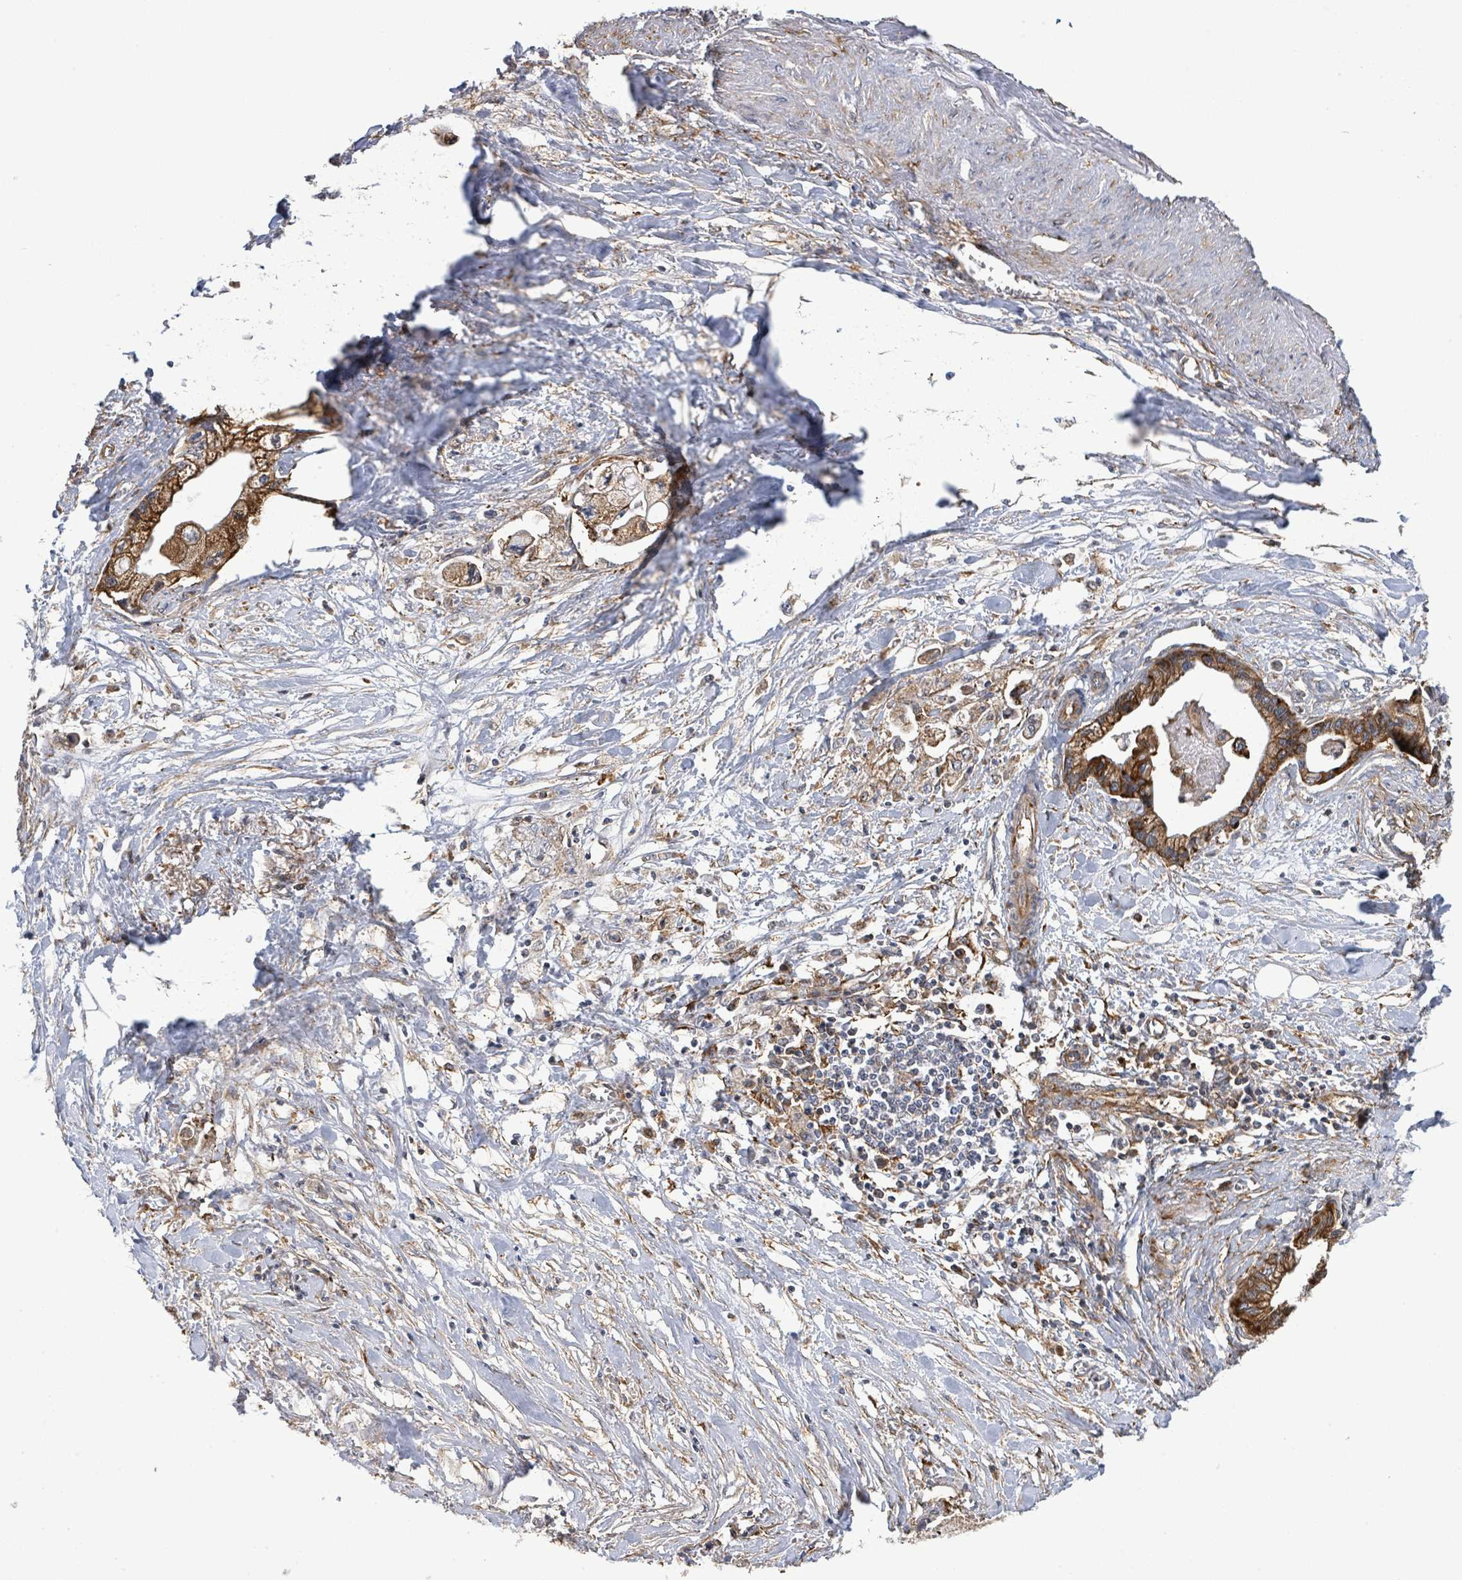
{"staining": {"intensity": "strong", "quantity": ">75%", "location": "cytoplasmic/membranous"}, "tissue": "pancreatic cancer", "cell_type": "Tumor cells", "image_type": "cancer", "snomed": [{"axis": "morphology", "description": "Adenocarcinoma, NOS"}, {"axis": "topography", "description": "Pancreas"}], "caption": "Immunohistochemical staining of pancreatic cancer displays strong cytoplasmic/membranous protein positivity in approximately >75% of tumor cells.", "gene": "EGFL7", "patient": {"sex": "male", "age": 61}}